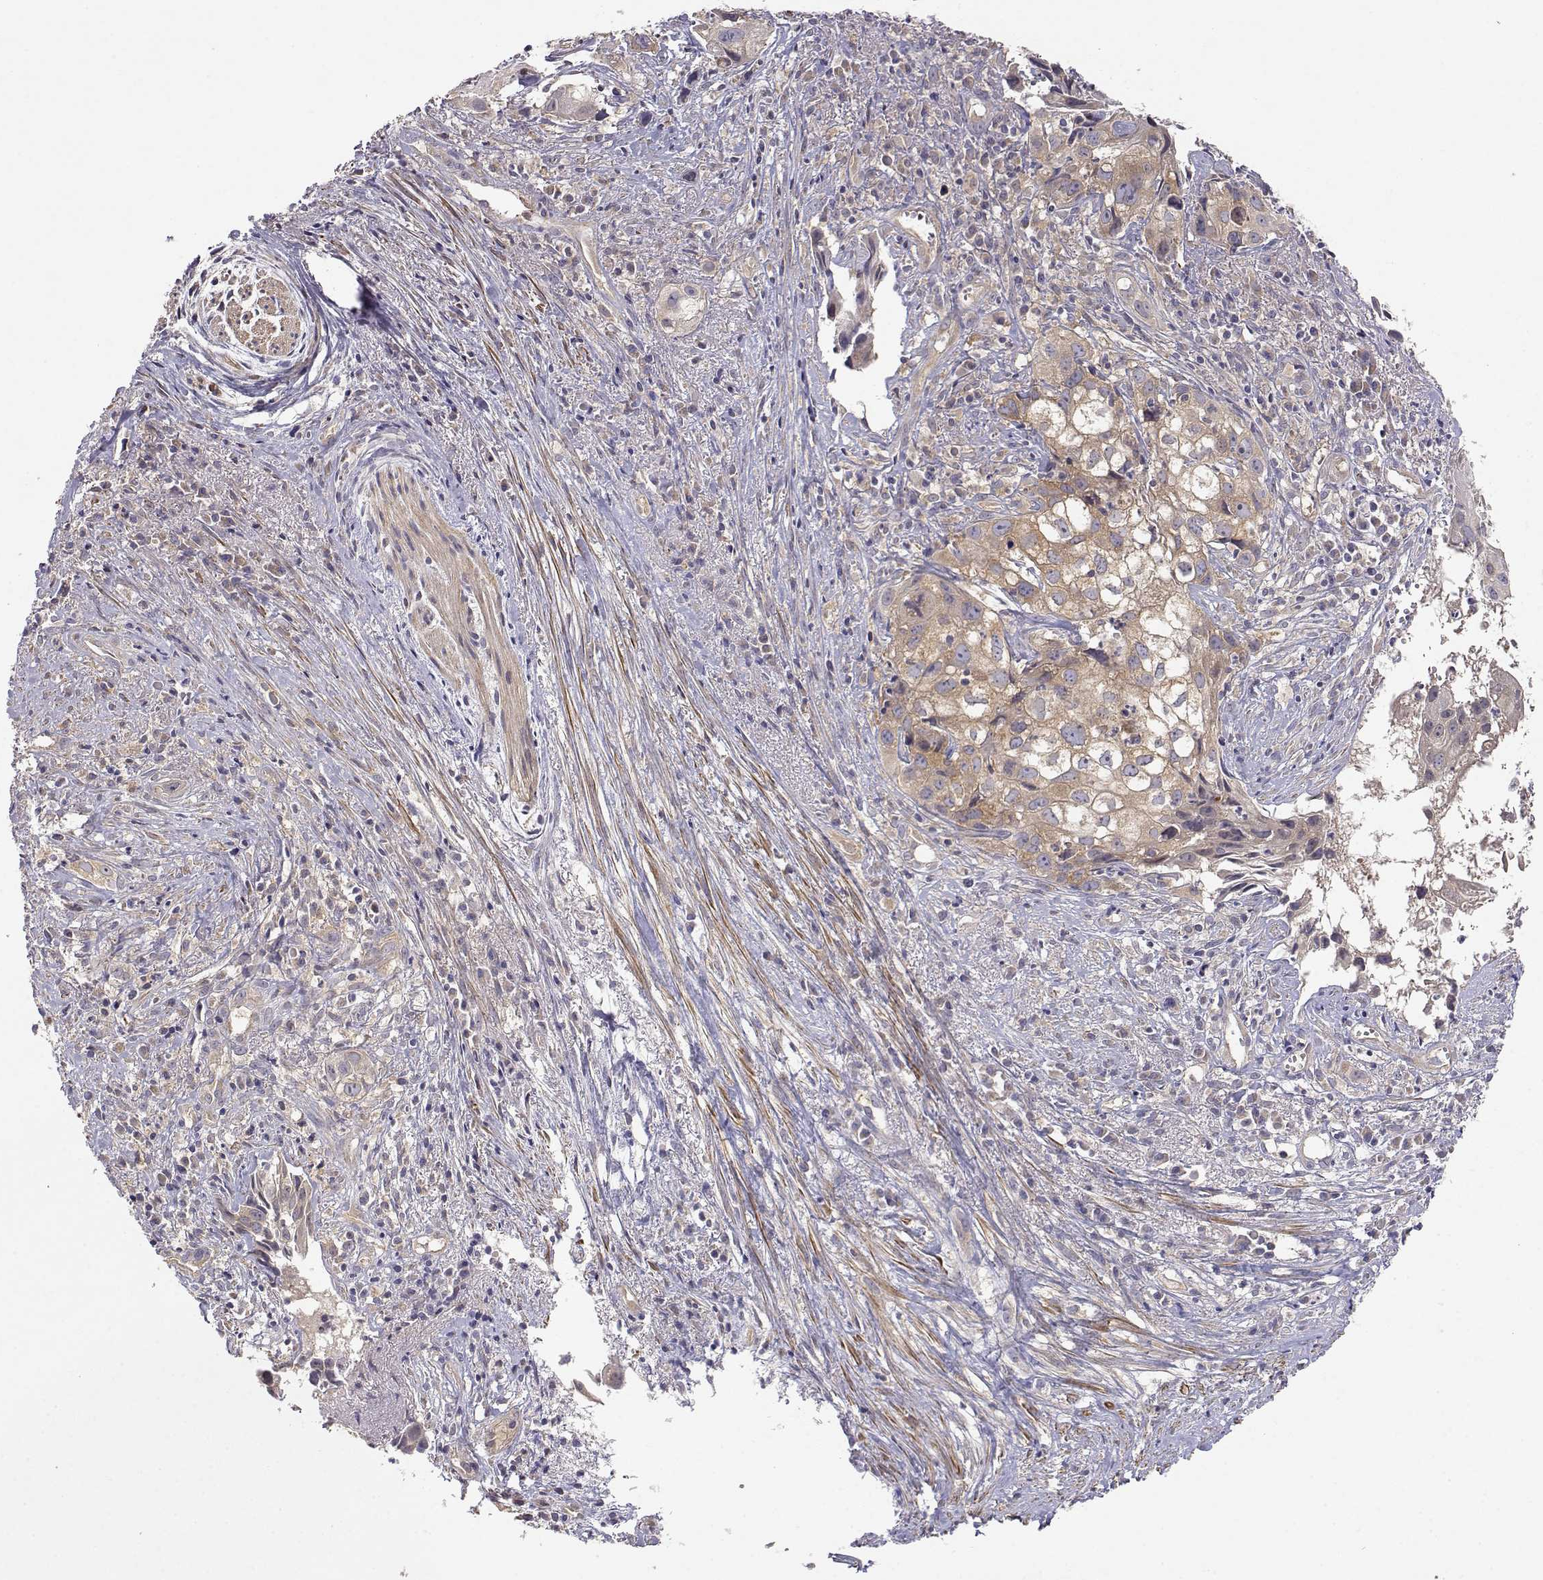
{"staining": {"intensity": "weak", "quantity": ">75%", "location": "cytoplasmic/membranous"}, "tissue": "cervical cancer", "cell_type": "Tumor cells", "image_type": "cancer", "snomed": [{"axis": "morphology", "description": "Squamous cell carcinoma, NOS"}, {"axis": "topography", "description": "Cervix"}], "caption": "Protein expression analysis of cervical cancer (squamous cell carcinoma) exhibits weak cytoplasmic/membranous expression in about >75% of tumor cells.", "gene": "PAIP1", "patient": {"sex": "female", "age": 53}}